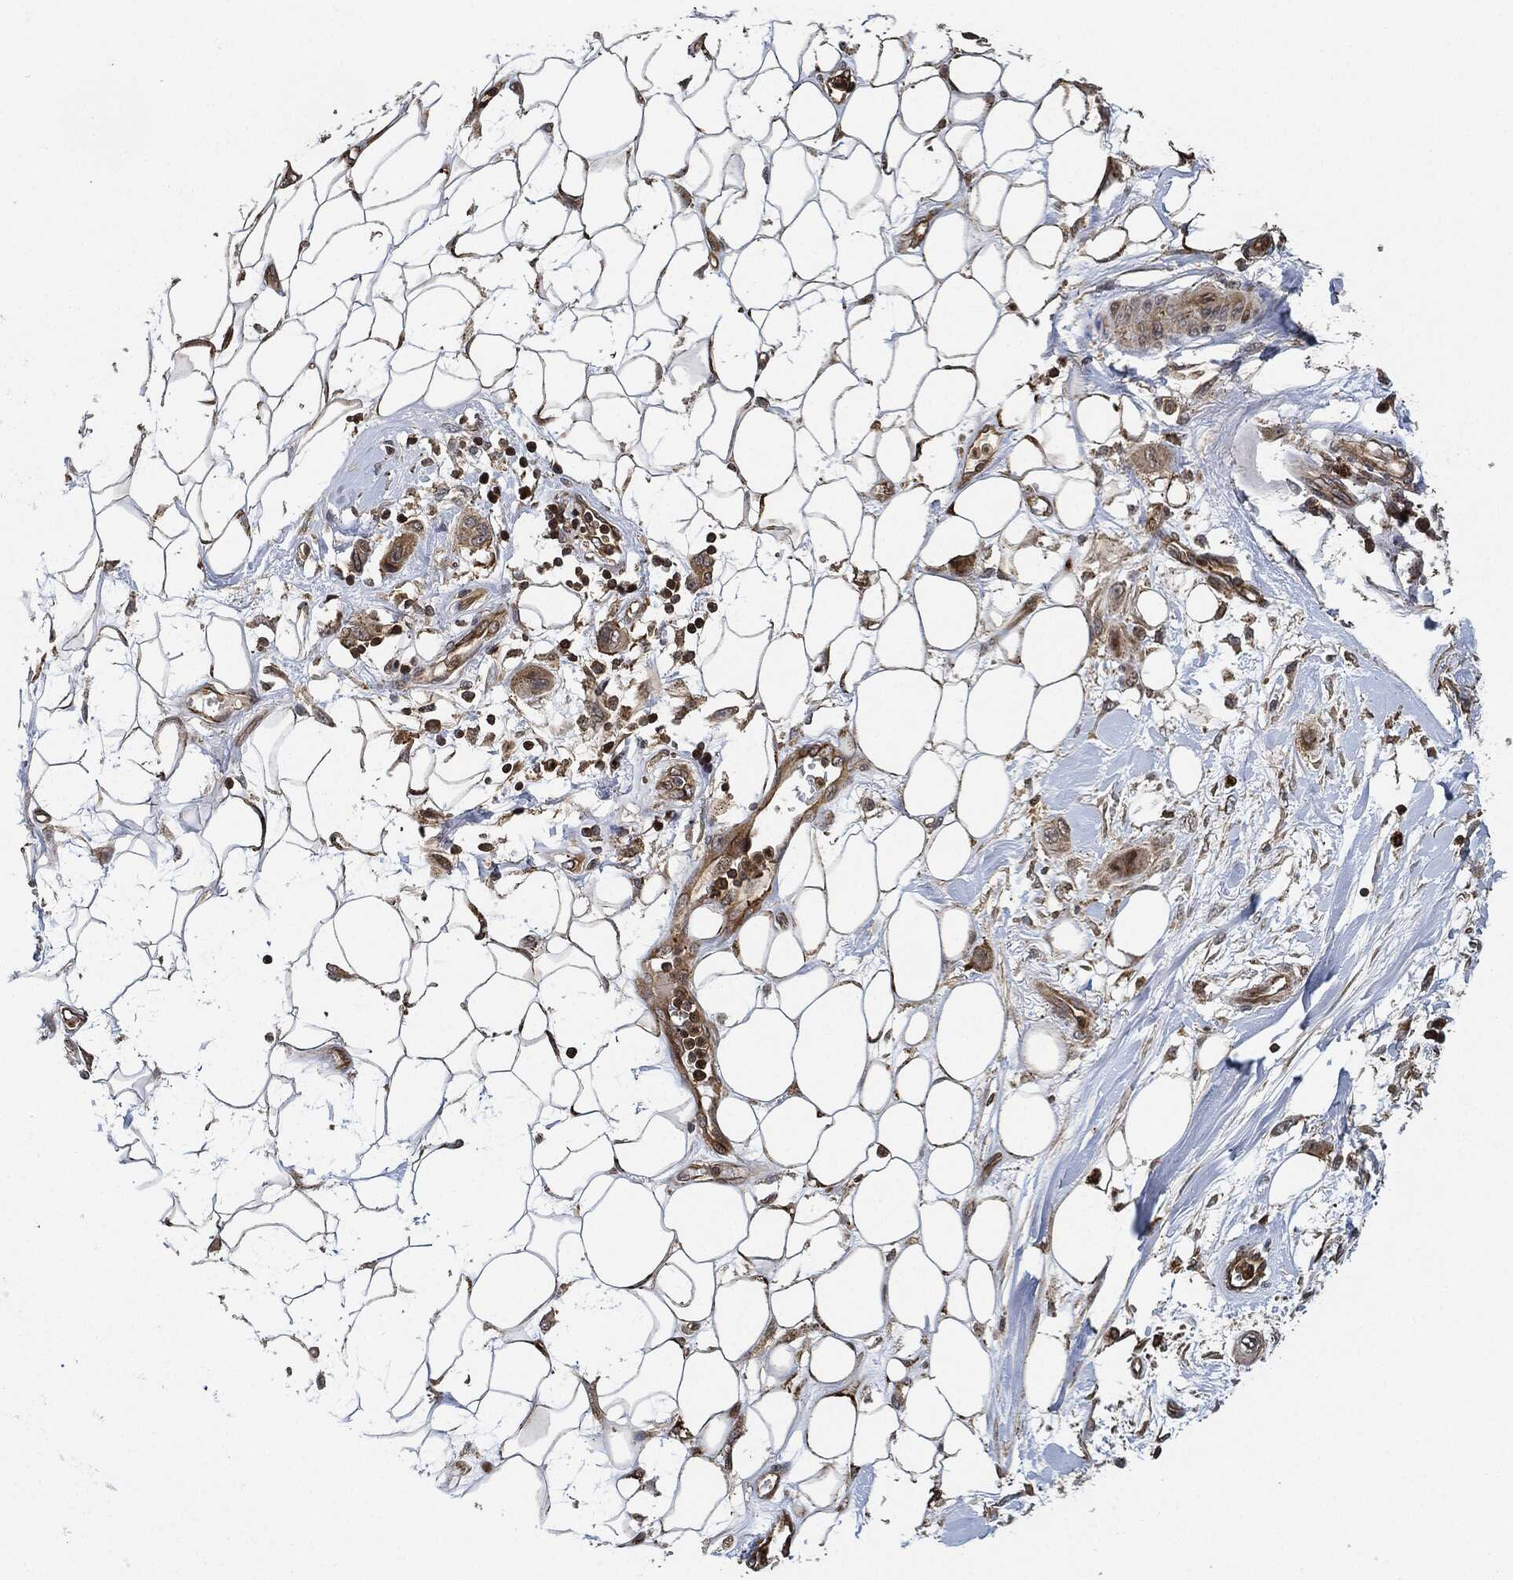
{"staining": {"intensity": "weak", "quantity": ">75%", "location": "cytoplasmic/membranous"}, "tissue": "skin cancer", "cell_type": "Tumor cells", "image_type": "cancer", "snomed": [{"axis": "morphology", "description": "Squamous cell carcinoma, NOS"}, {"axis": "topography", "description": "Skin"}], "caption": "An immunohistochemistry photomicrograph of tumor tissue is shown. Protein staining in brown highlights weak cytoplasmic/membranous positivity in skin squamous cell carcinoma within tumor cells.", "gene": "MAP3K3", "patient": {"sex": "male", "age": 79}}